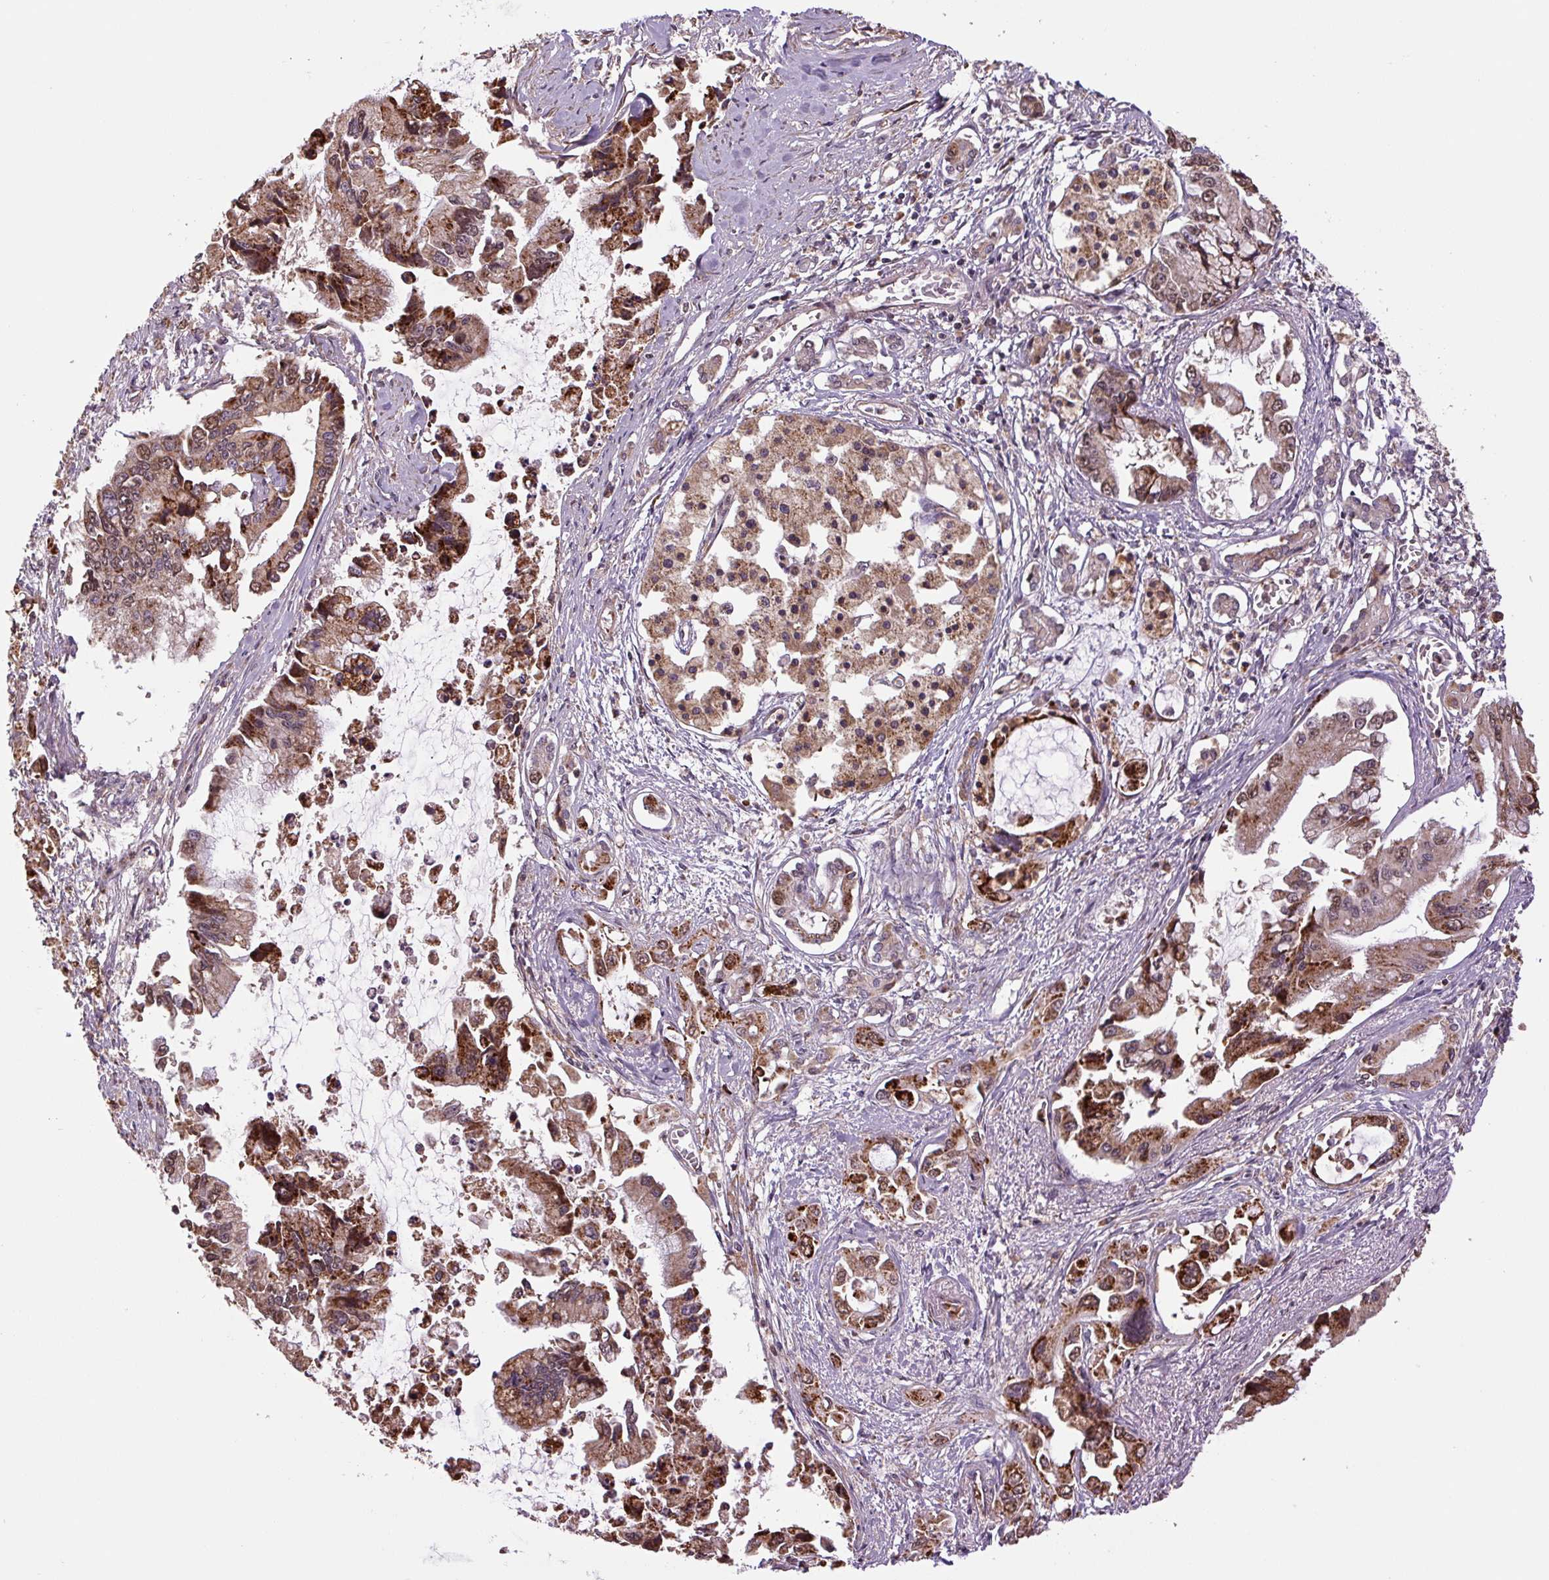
{"staining": {"intensity": "strong", "quantity": ">75%", "location": "cytoplasmic/membranous,nuclear"}, "tissue": "pancreatic cancer", "cell_type": "Tumor cells", "image_type": "cancer", "snomed": [{"axis": "morphology", "description": "Adenocarcinoma, NOS"}, {"axis": "topography", "description": "Pancreas"}], "caption": "Pancreatic adenocarcinoma stained for a protein (brown) demonstrates strong cytoplasmic/membranous and nuclear positive staining in about >75% of tumor cells.", "gene": "TMEM160", "patient": {"sex": "male", "age": 84}}